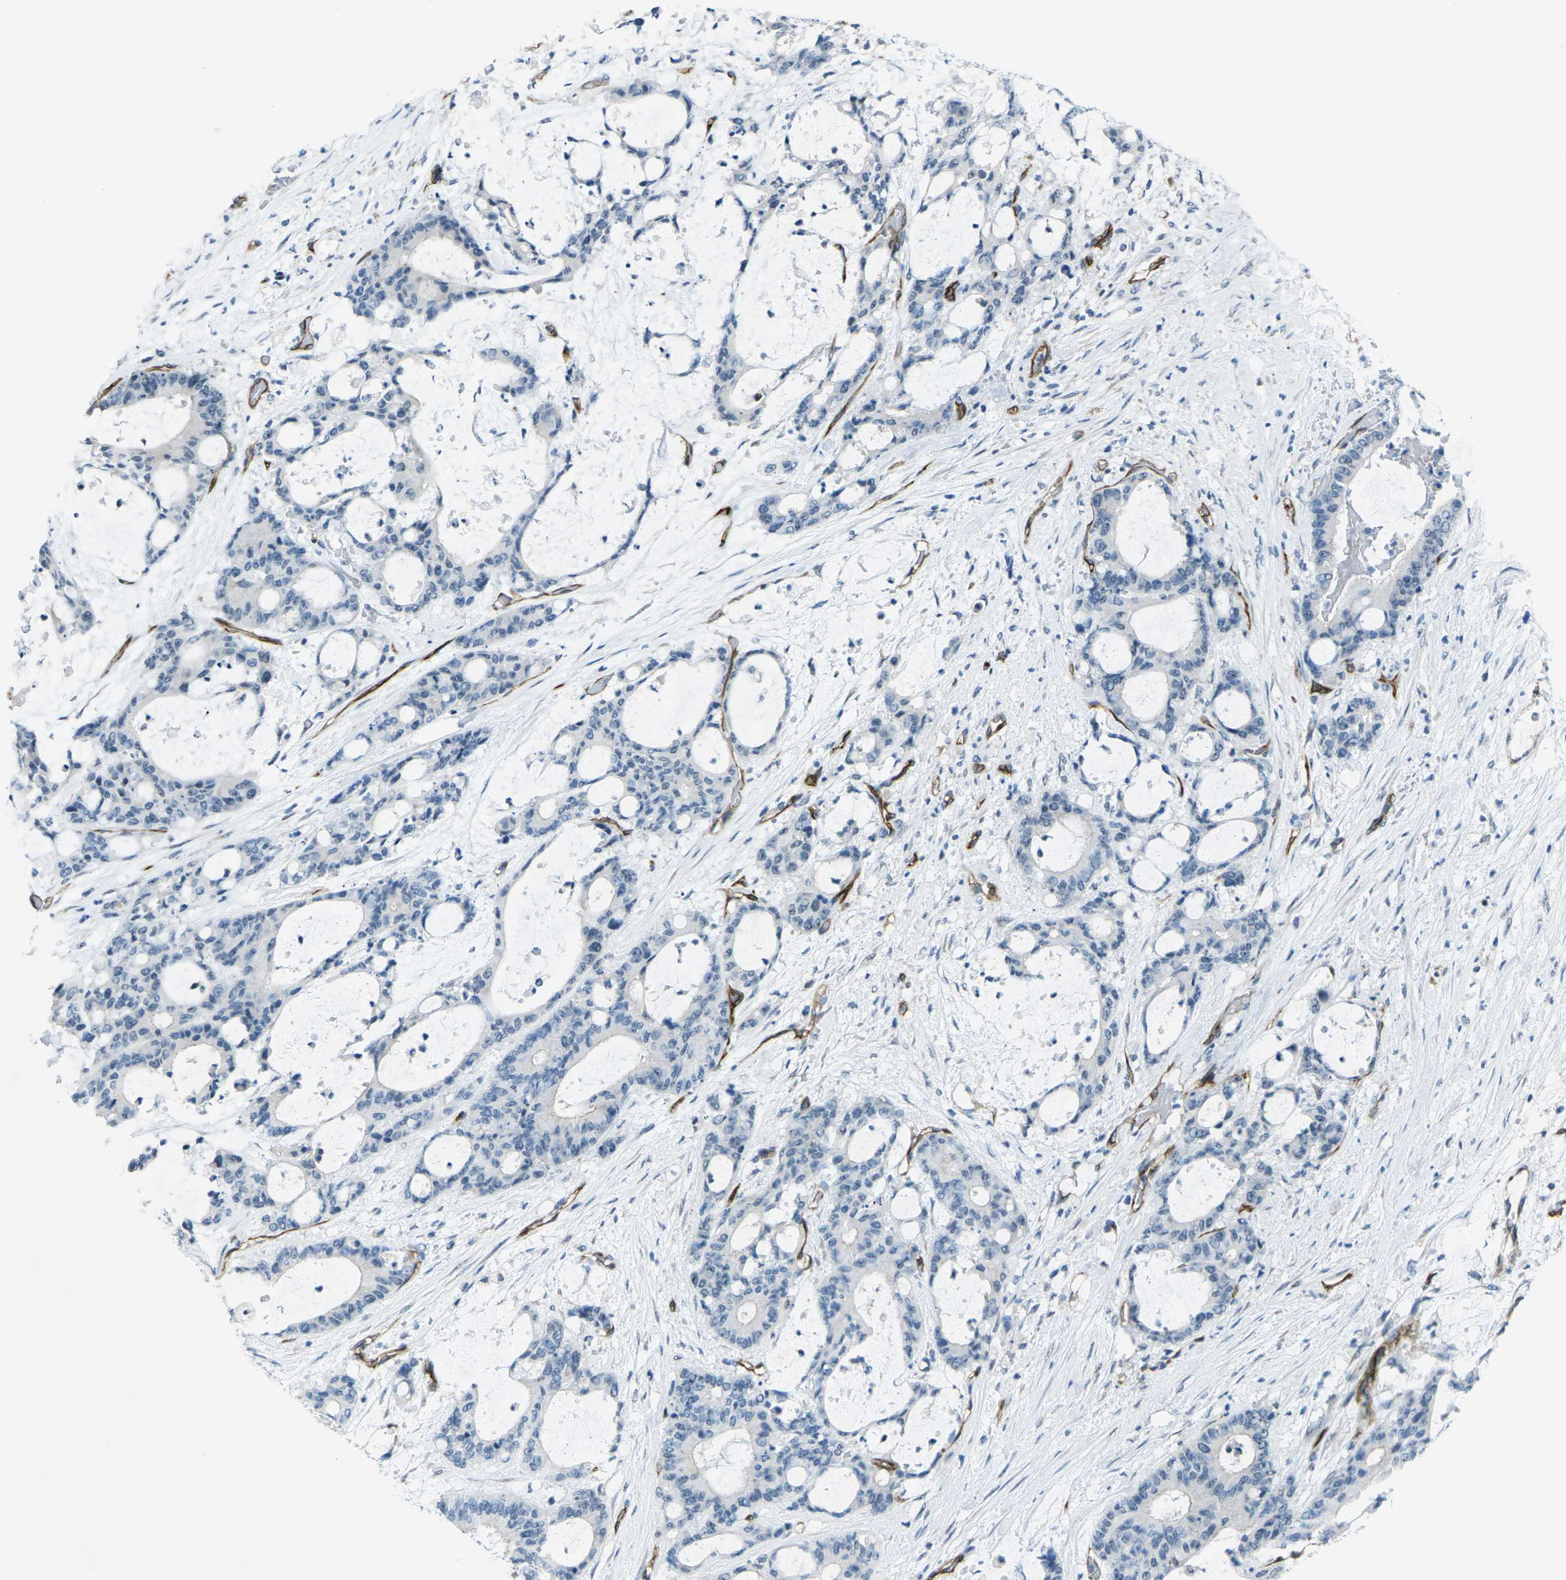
{"staining": {"intensity": "negative", "quantity": "none", "location": "none"}, "tissue": "liver cancer", "cell_type": "Tumor cells", "image_type": "cancer", "snomed": [{"axis": "morphology", "description": "Cholangiocarcinoma"}, {"axis": "topography", "description": "Liver"}], "caption": "The micrograph reveals no staining of tumor cells in liver cancer. (DAB immunohistochemistry with hematoxylin counter stain).", "gene": "HSPA12B", "patient": {"sex": "female", "age": 73}}